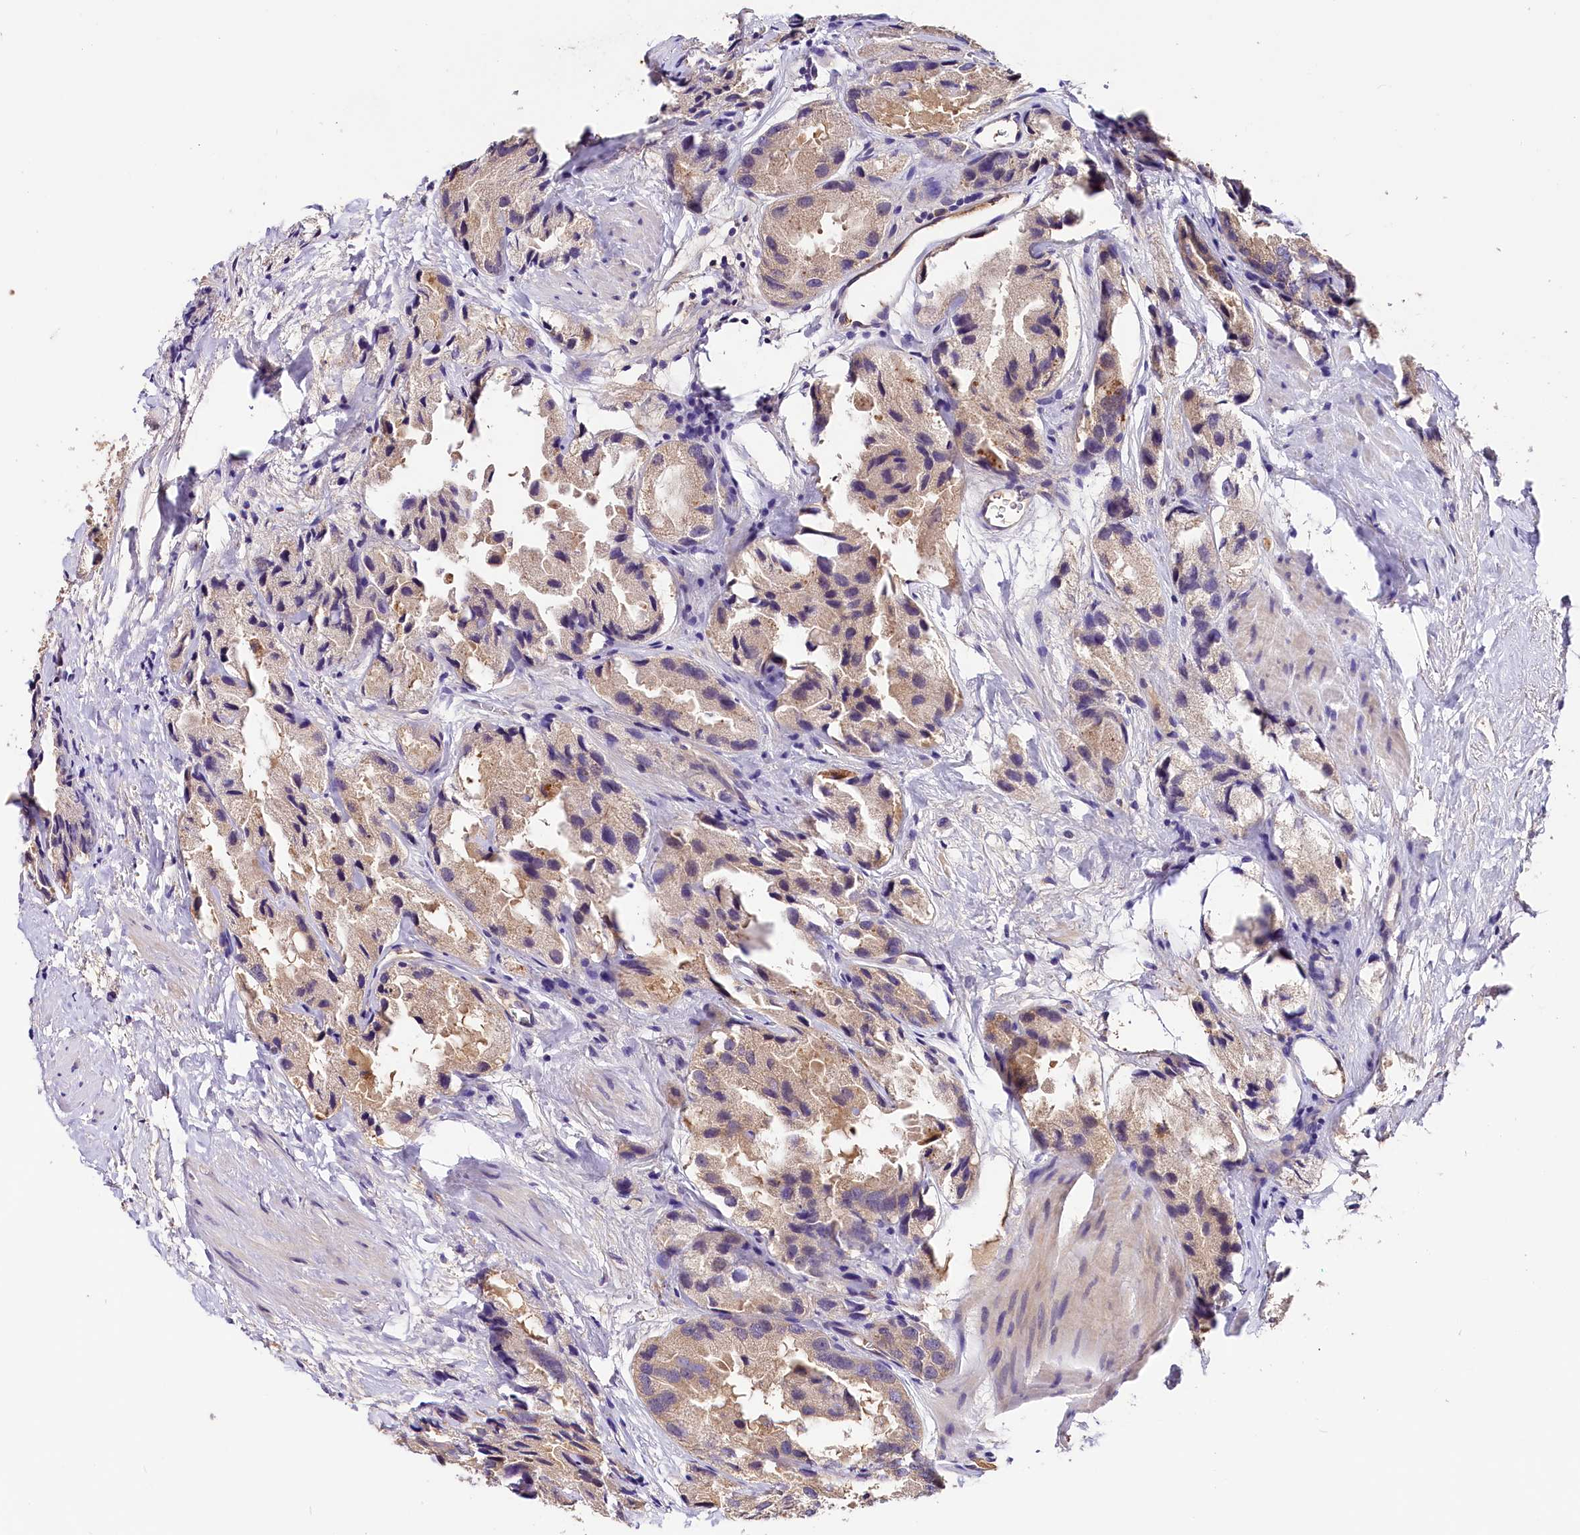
{"staining": {"intensity": "weak", "quantity": "25%-75%", "location": "cytoplasmic/membranous"}, "tissue": "prostate cancer", "cell_type": "Tumor cells", "image_type": "cancer", "snomed": [{"axis": "morphology", "description": "Adenocarcinoma, High grade"}, {"axis": "topography", "description": "Prostate"}], "caption": "A low amount of weak cytoplasmic/membranous staining is present in about 25%-75% of tumor cells in high-grade adenocarcinoma (prostate) tissue.", "gene": "ARMC6", "patient": {"sex": "male", "age": 66}}